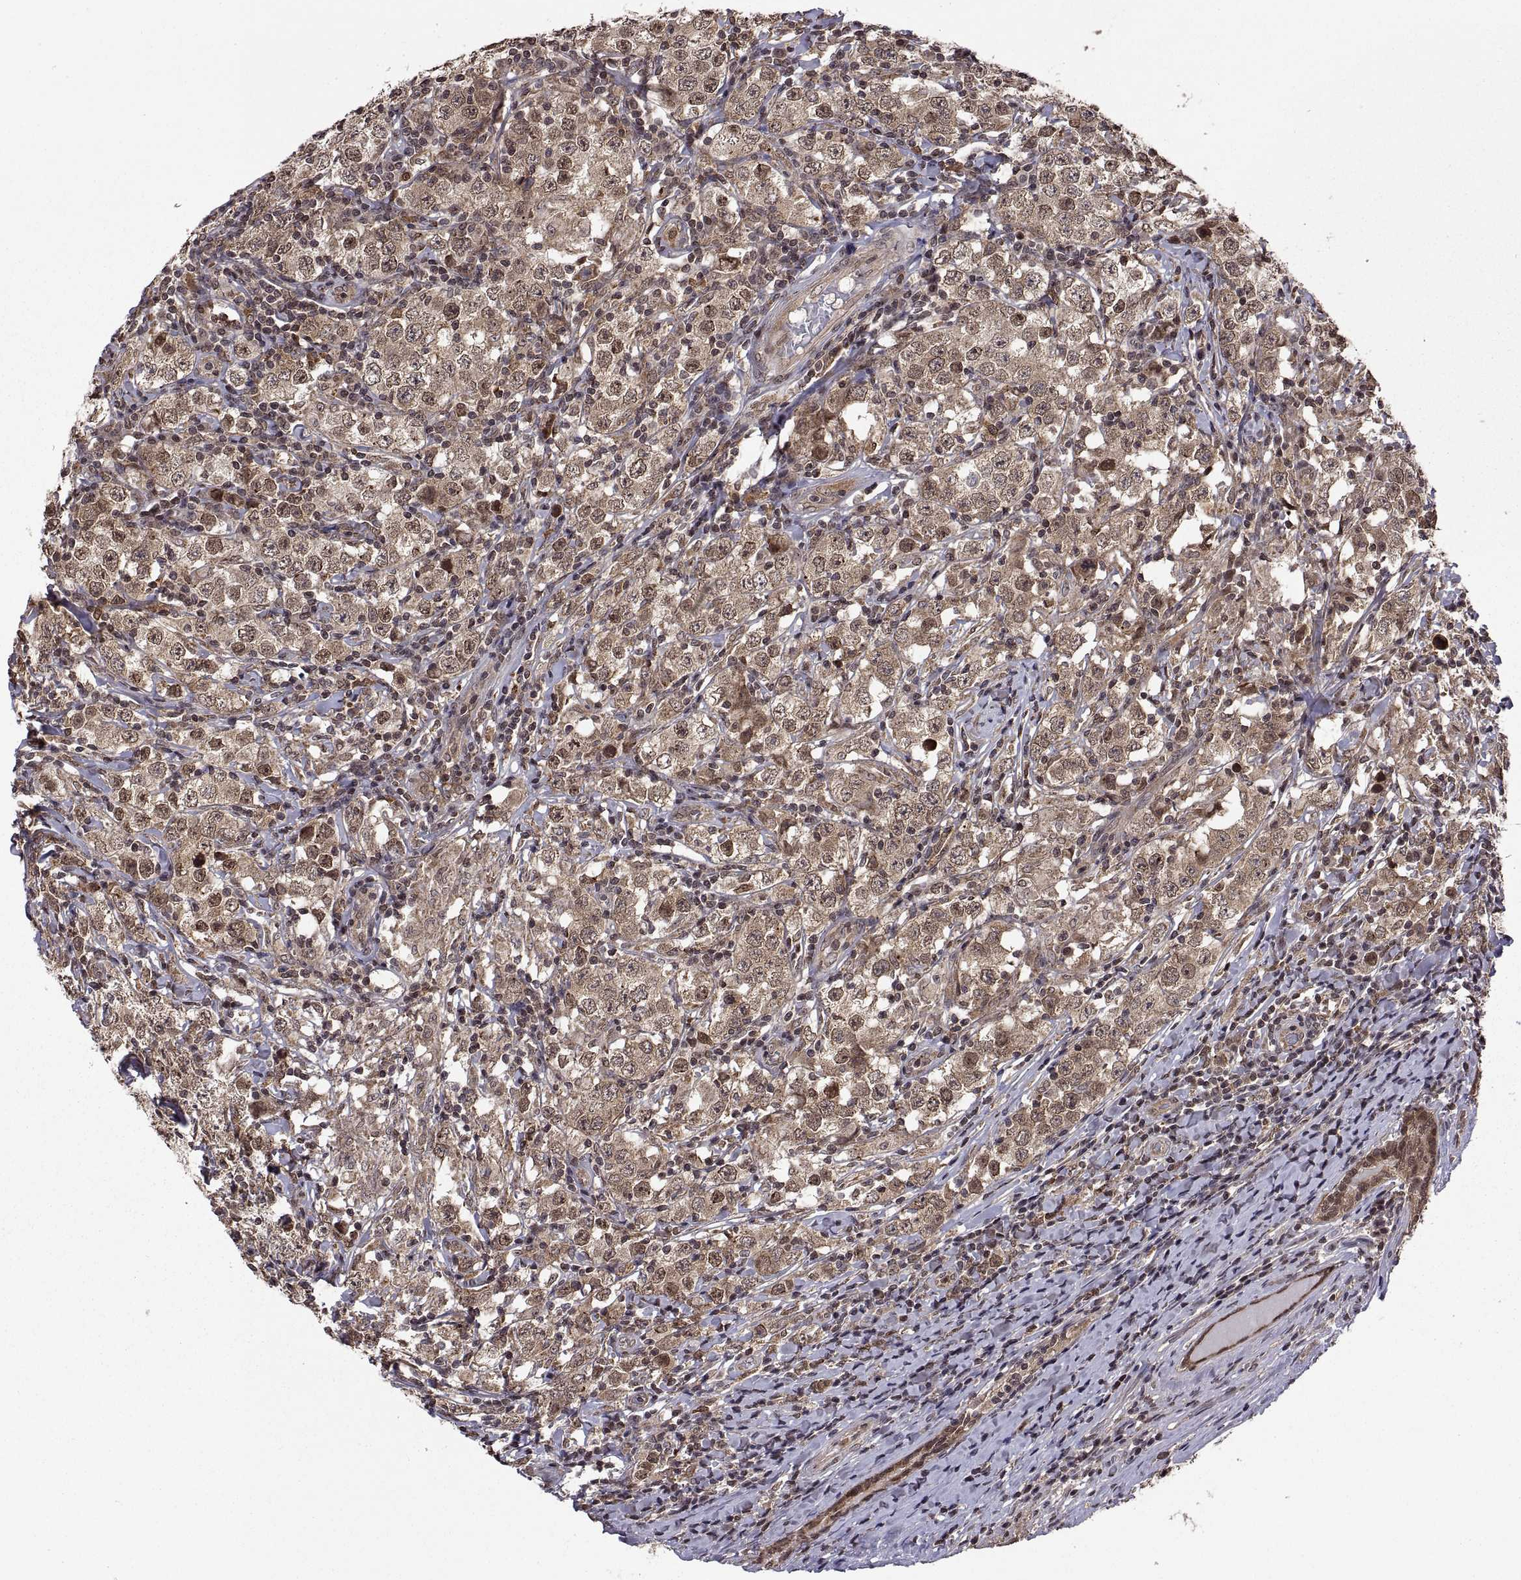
{"staining": {"intensity": "weak", "quantity": "25%-75%", "location": "cytoplasmic/membranous"}, "tissue": "testis cancer", "cell_type": "Tumor cells", "image_type": "cancer", "snomed": [{"axis": "morphology", "description": "Seminoma, NOS"}, {"axis": "morphology", "description": "Carcinoma, Embryonal, NOS"}, {"axis": "topography", "description": "Testis"}], "caption": "Human testis cancer stained with a brown dye shows weak cytoplasmic/membranous positive positivity in about 25%-75% of tumor cells.", "gene": "ZNRF2", "patient": {"sex": "male", "age": 41}}